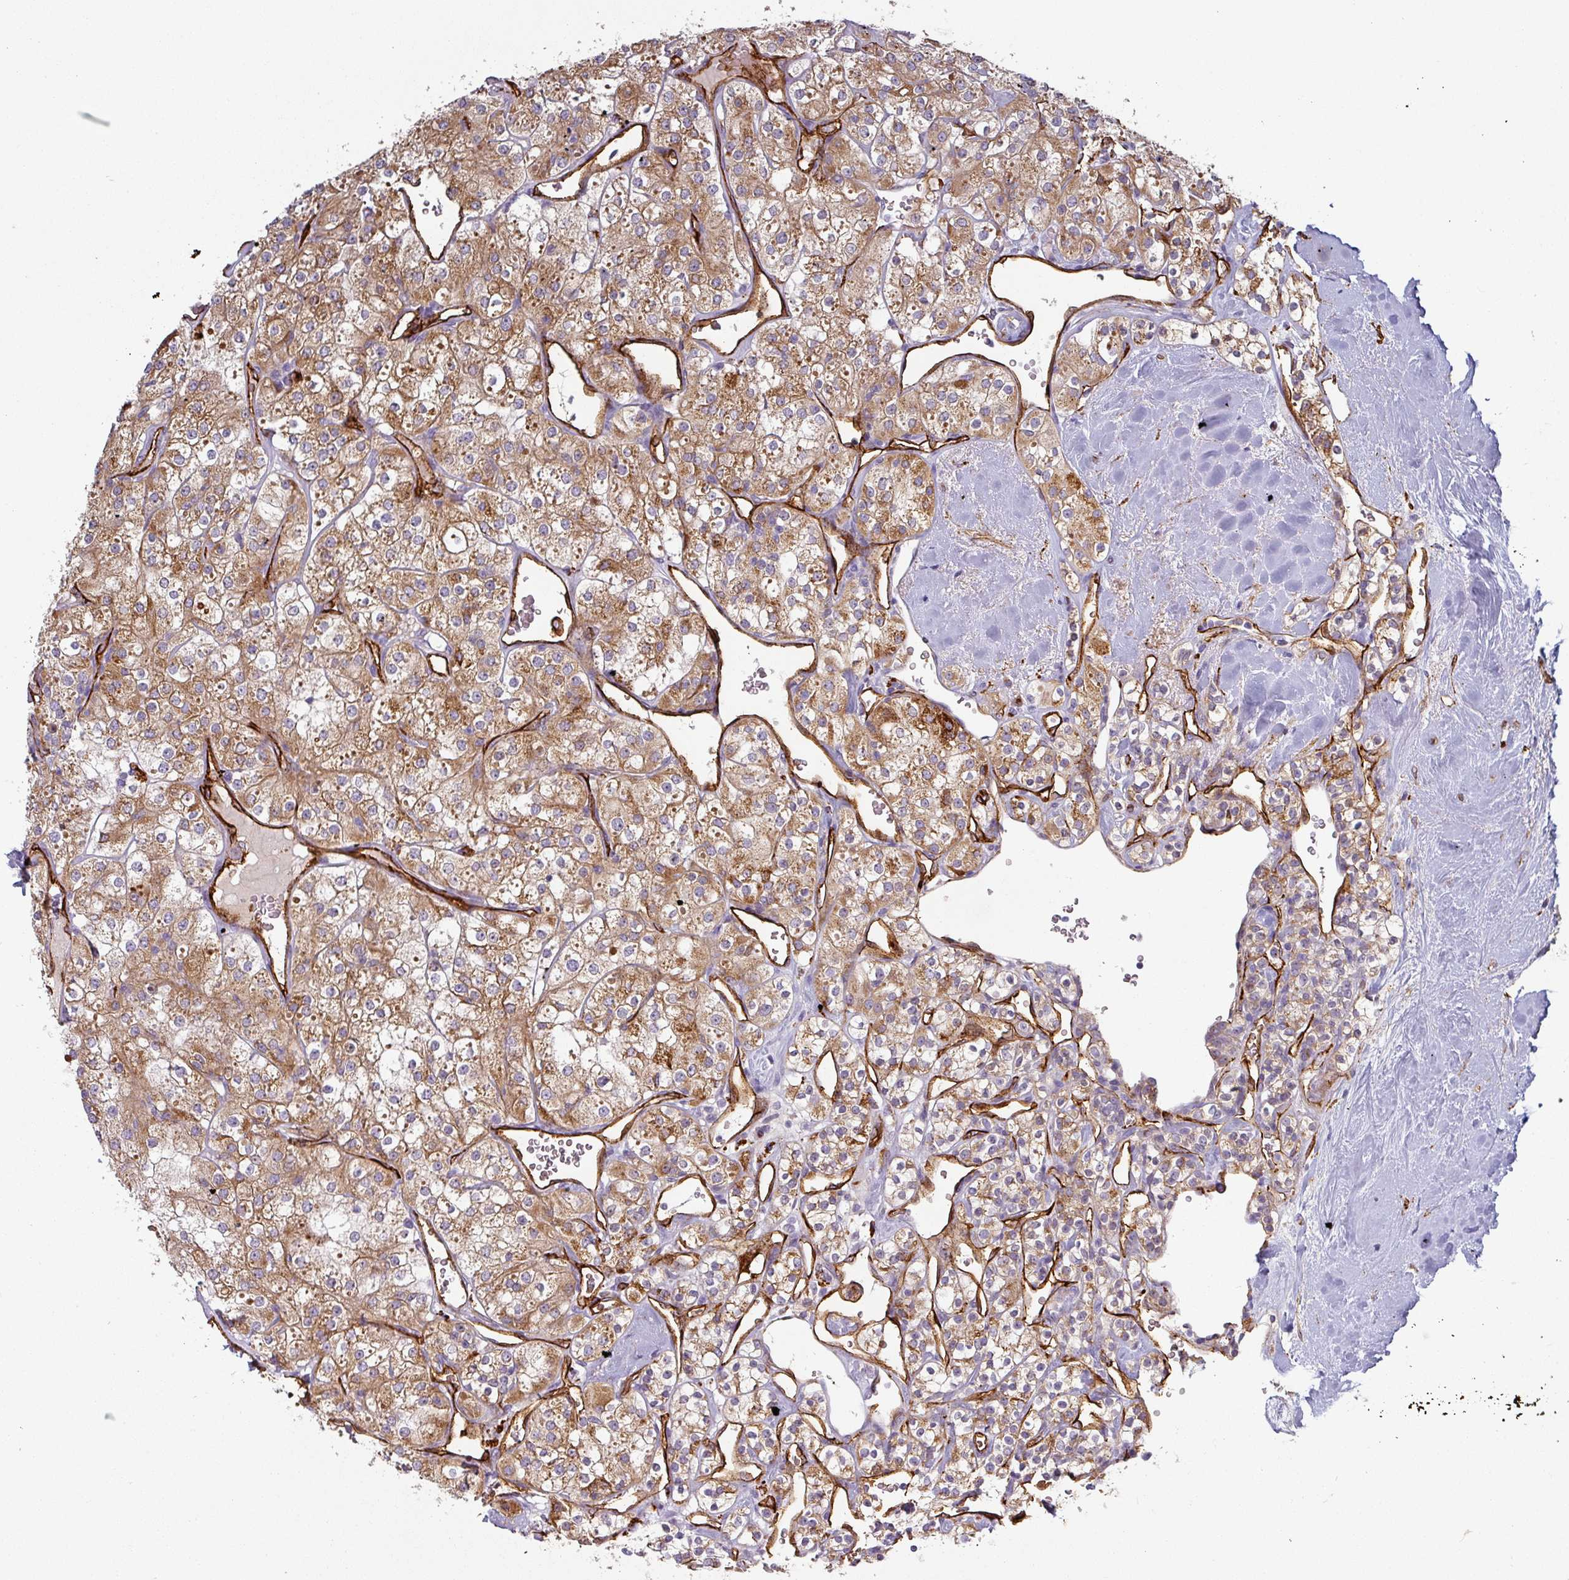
{"staining": {"intensity": "moderate", "quantity": ">75%", "location": "cytoplasmic/membranous"}, "tissue": "renal cancer", "cell_type": "Tumor cells", "image_type": "cancer", "snomed": [{"axis": "morphology", "description": "Adenocarcinoma, NOS"}, {"axis": "topography", "description": "Kidney"}], "caption": "This image reveals immunohistochemistry (IHC) staining of renal cancer, with medium moderate cytoplasmic/membranous positivity in about >75% of tumor cells.", "gene": "PRODH2", "patient": {"sex": "male", "age": 77}}